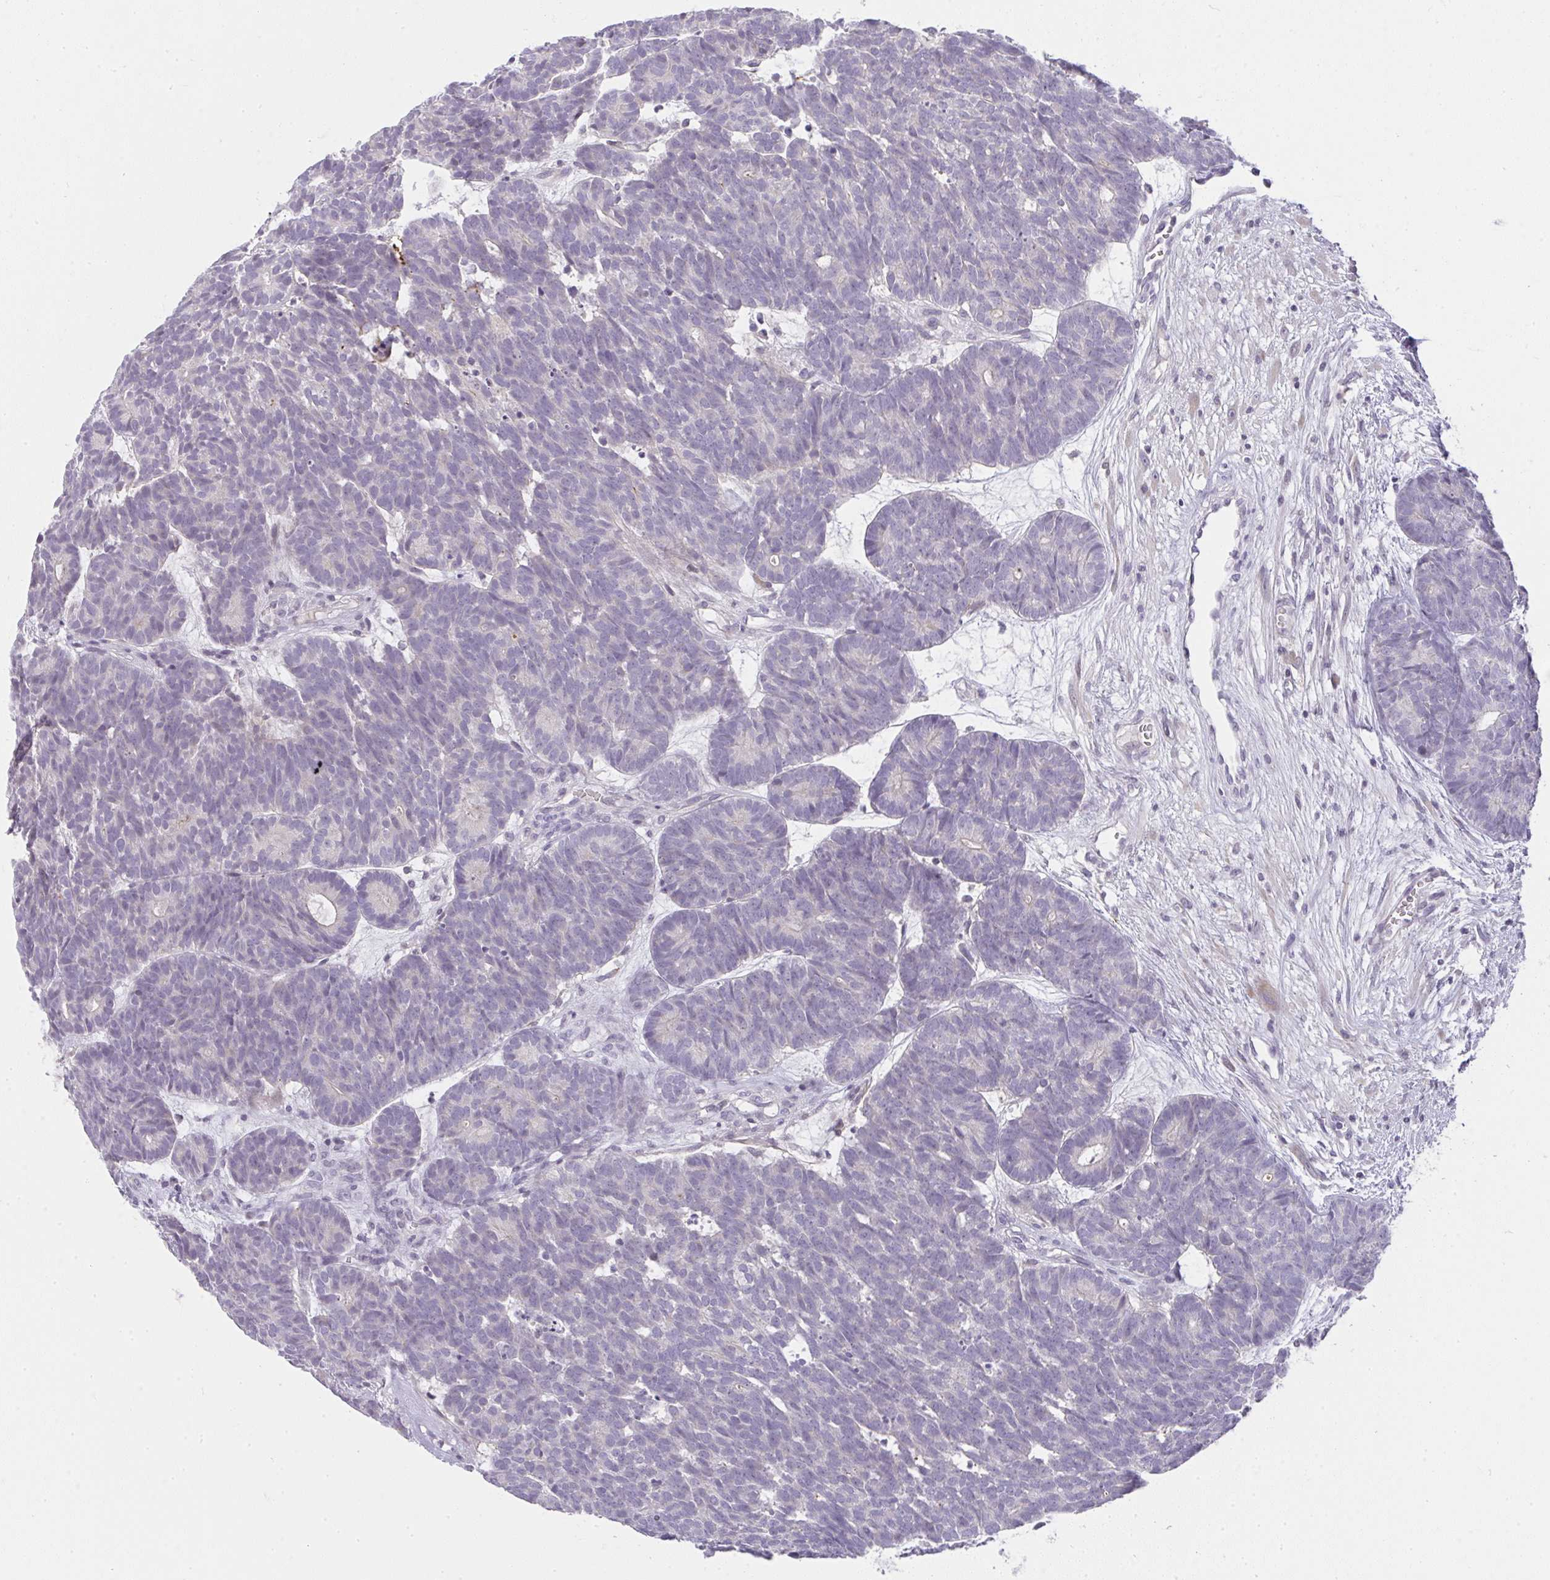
{"staining": {"intensity": "negative", "quantity": "none", "location": "none"}, "tissue": "head and neck cancer", "cell_type": "Tumor cells", "image_type": "cancer", "snomed": [{"axis": "morphology", "description": "Adenocarcinoma, NOS"}, {"axis": "topography", "description": "Head-Neck"}], "caption": "Photomicrograph shows no significant protein staining in tumor cells of adenocarcinoma (head and neck).", "gene": "CACNA1S", "patient": {"sex": "female", "age": 81}}